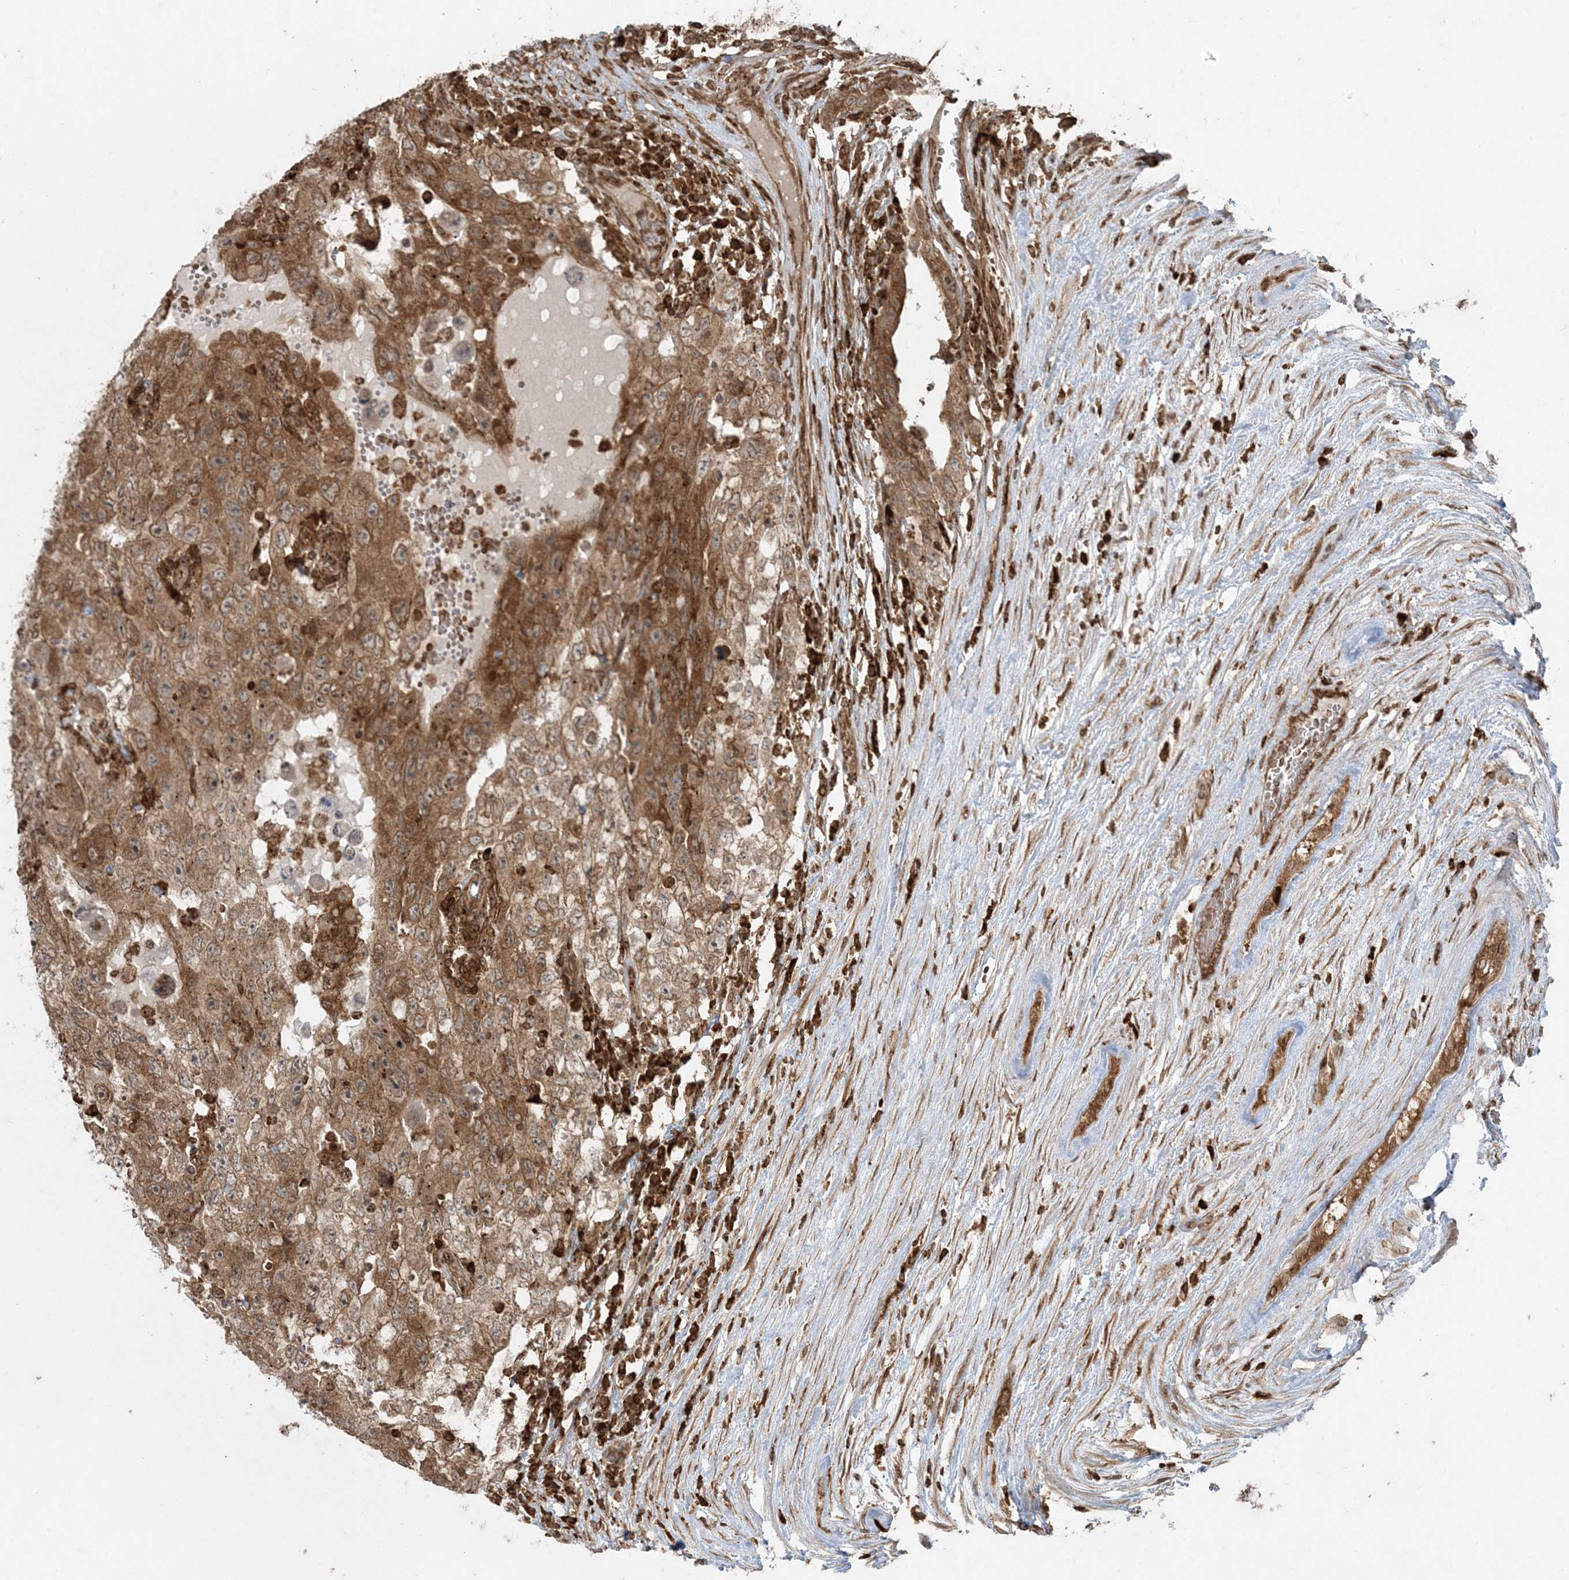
{"staining": {"intensity": "moderate", "quantity": ">75%", "location": "cytoplasmic/membranous"}, "tissue": "testis cancer", "cell_type": "Tumor cells", "image_type": "cancer", "snomed": [{"axis": "morphology", "description": "Carcinoma, Embryonal, NOS"}, {"axis": "topography", "description": "Testis"}], "caption": "Testis cancer (embryonal carcinoma) was stained to show a protein in brown. There is medium levels of moderate cytoplasmic/membranous expression in about >75% of tumor cells.", "gene": "DDX19B", "patient": {"sex": "male", "age": 26}}